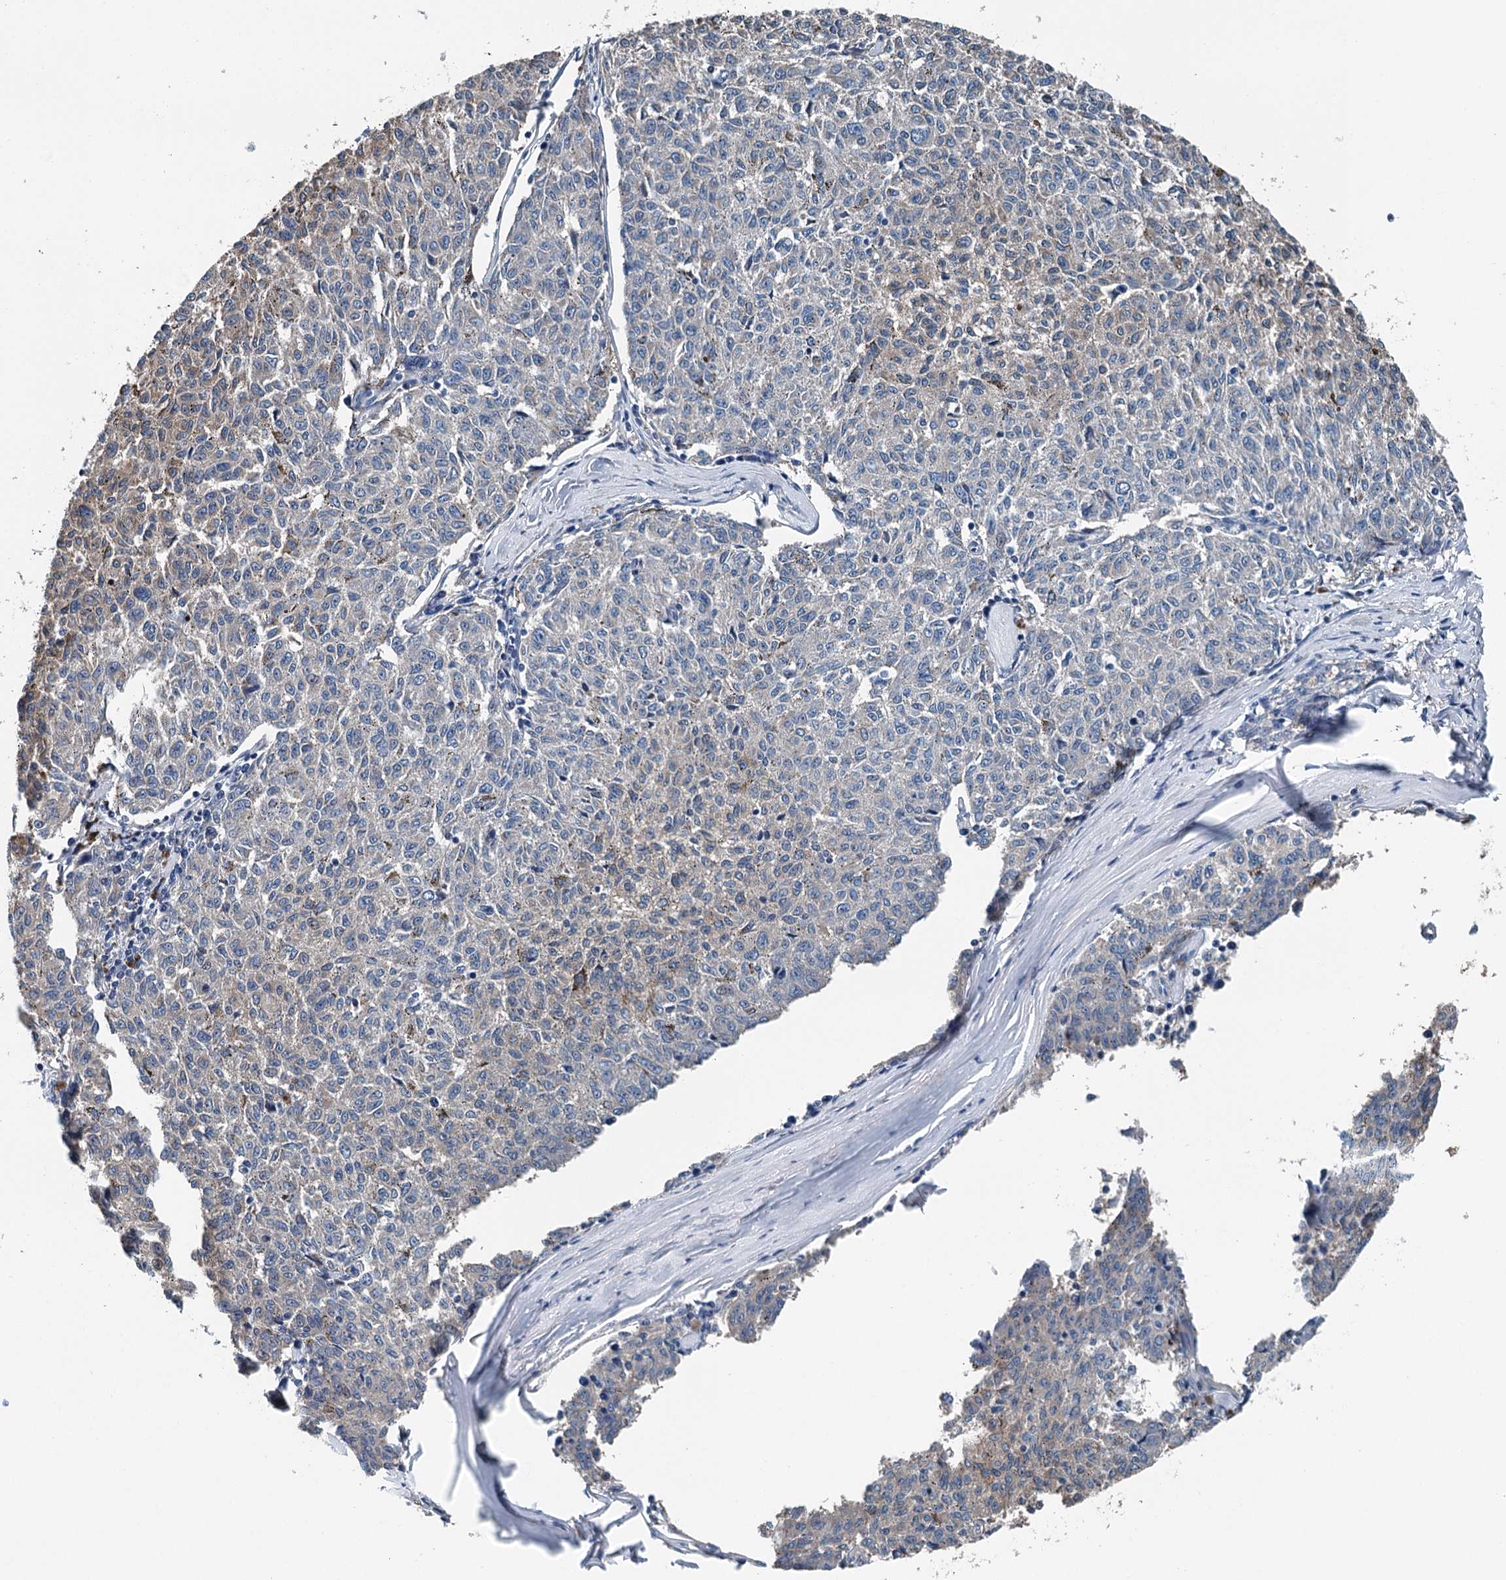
{"staining": {"intensity": "weak", "quantity": "<25%", "location": "cytoplasmic/membranous"}, "tissue": "melanoma", "cell_type": "Tumor cells", "image_type": "cancer", "snomed": [{"axis": "morphology", "description": "Malignant melanoma, NOS"}, {"axis": "topography", "description": "Skin"}], "caption": "IHC of melanoma shows no expression in tumor cells. (DAB immunohistochemistry visualized using brightfield microscopy, high magnification).", "gene": "BHMT", "patient": {"sex": "female", "age": 72}}